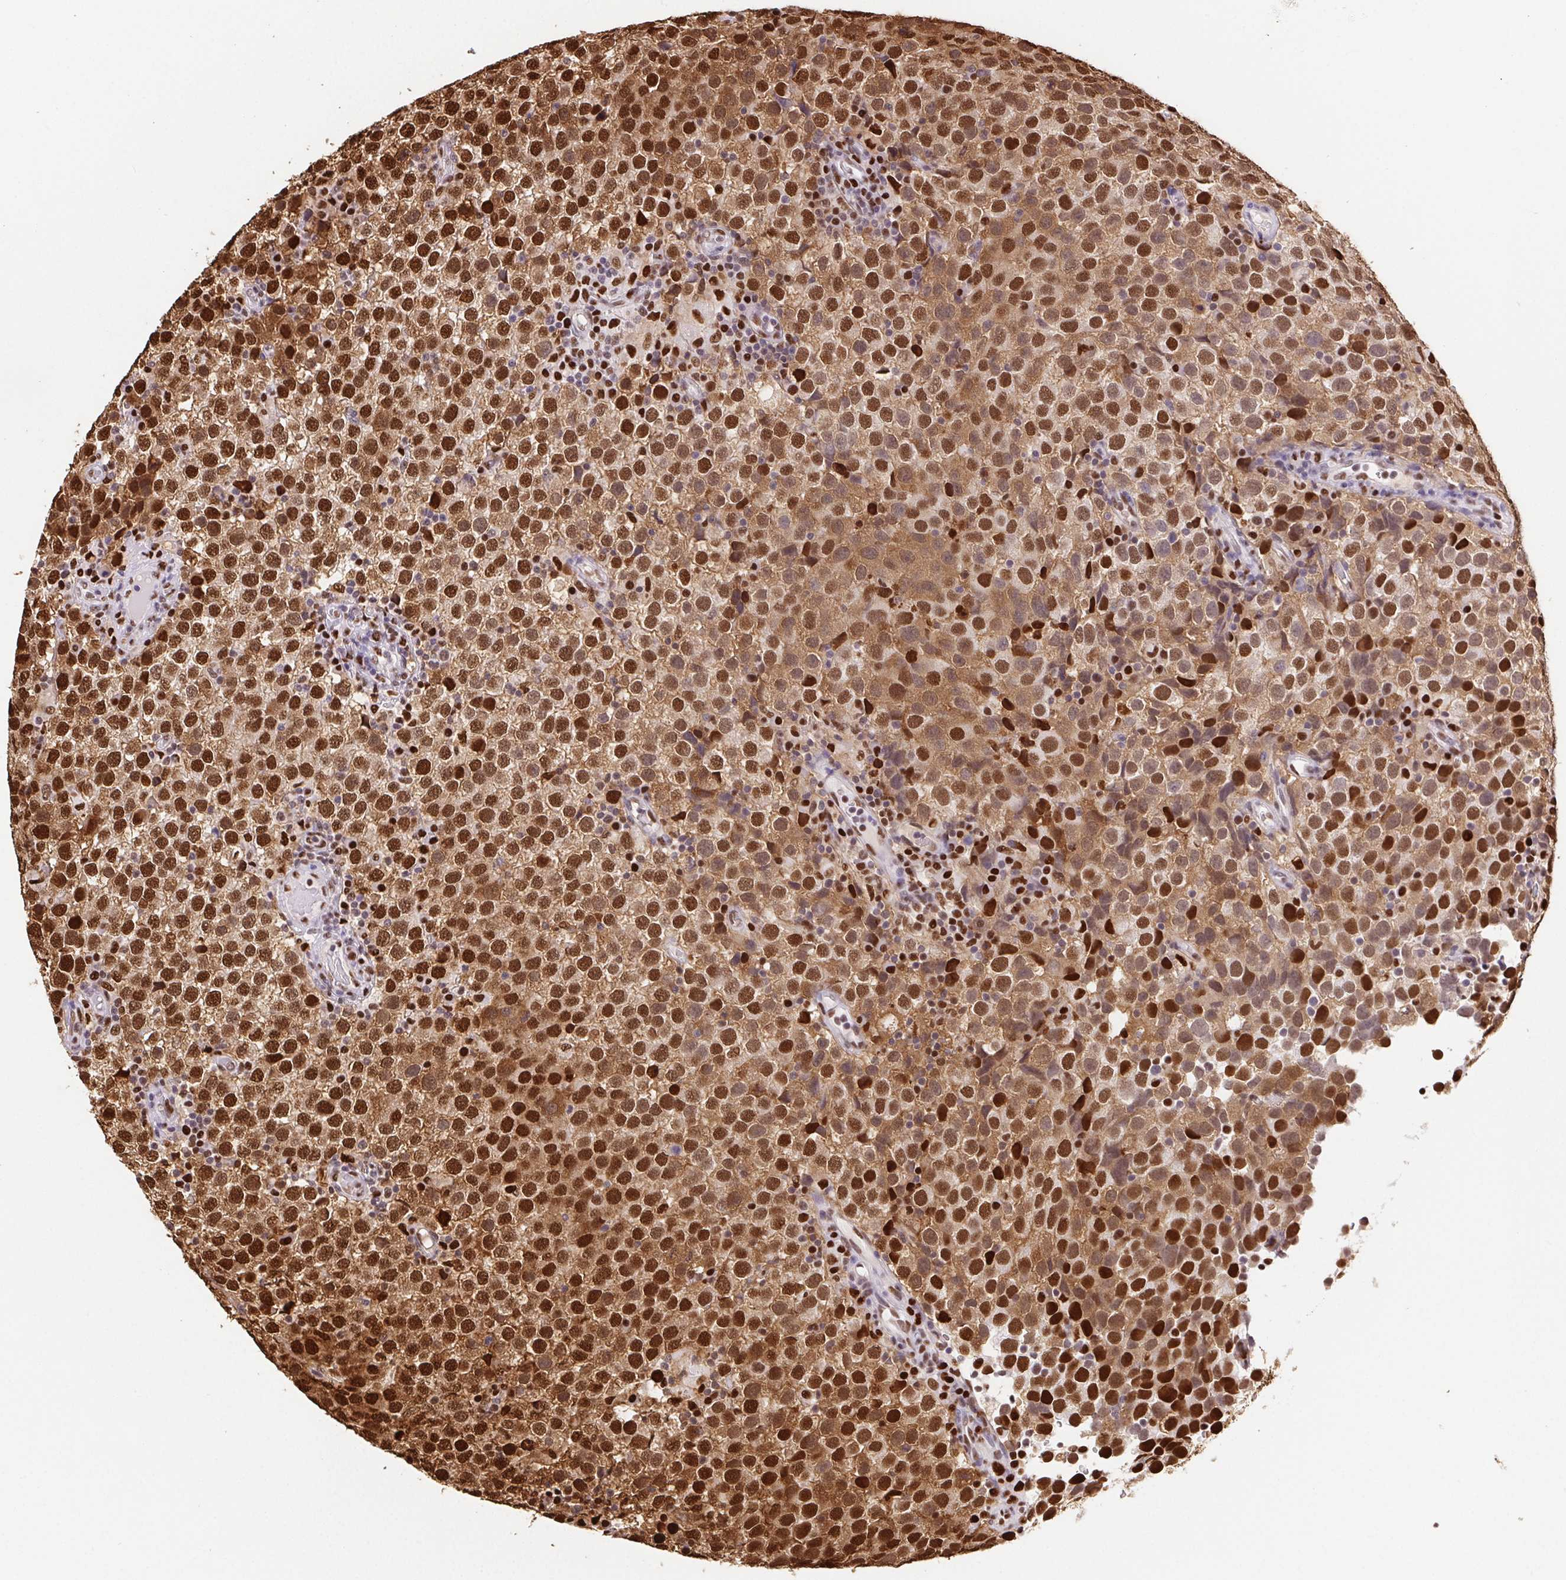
{"staining": {"intensity": "strong", "quantity": ">75%", "location": "cytoplasmic/membranous,nuclear"}, "tissue": "testis cancer", "cell_type": "Tumor cells", "image_type": "cancer", "snomed": [{"axis": "morphology", "description": "Seminoma, NOS"}, {"axis": "topography", "description": "Testis"}], "caption": "A histopathology image of human testis seminoma stained for a protein exhibits strong cytoplasmic/membranous and nuclear brown staining in tumor cells.", "gene": "SET", "patient": {"sex": "male", "age": 34}}